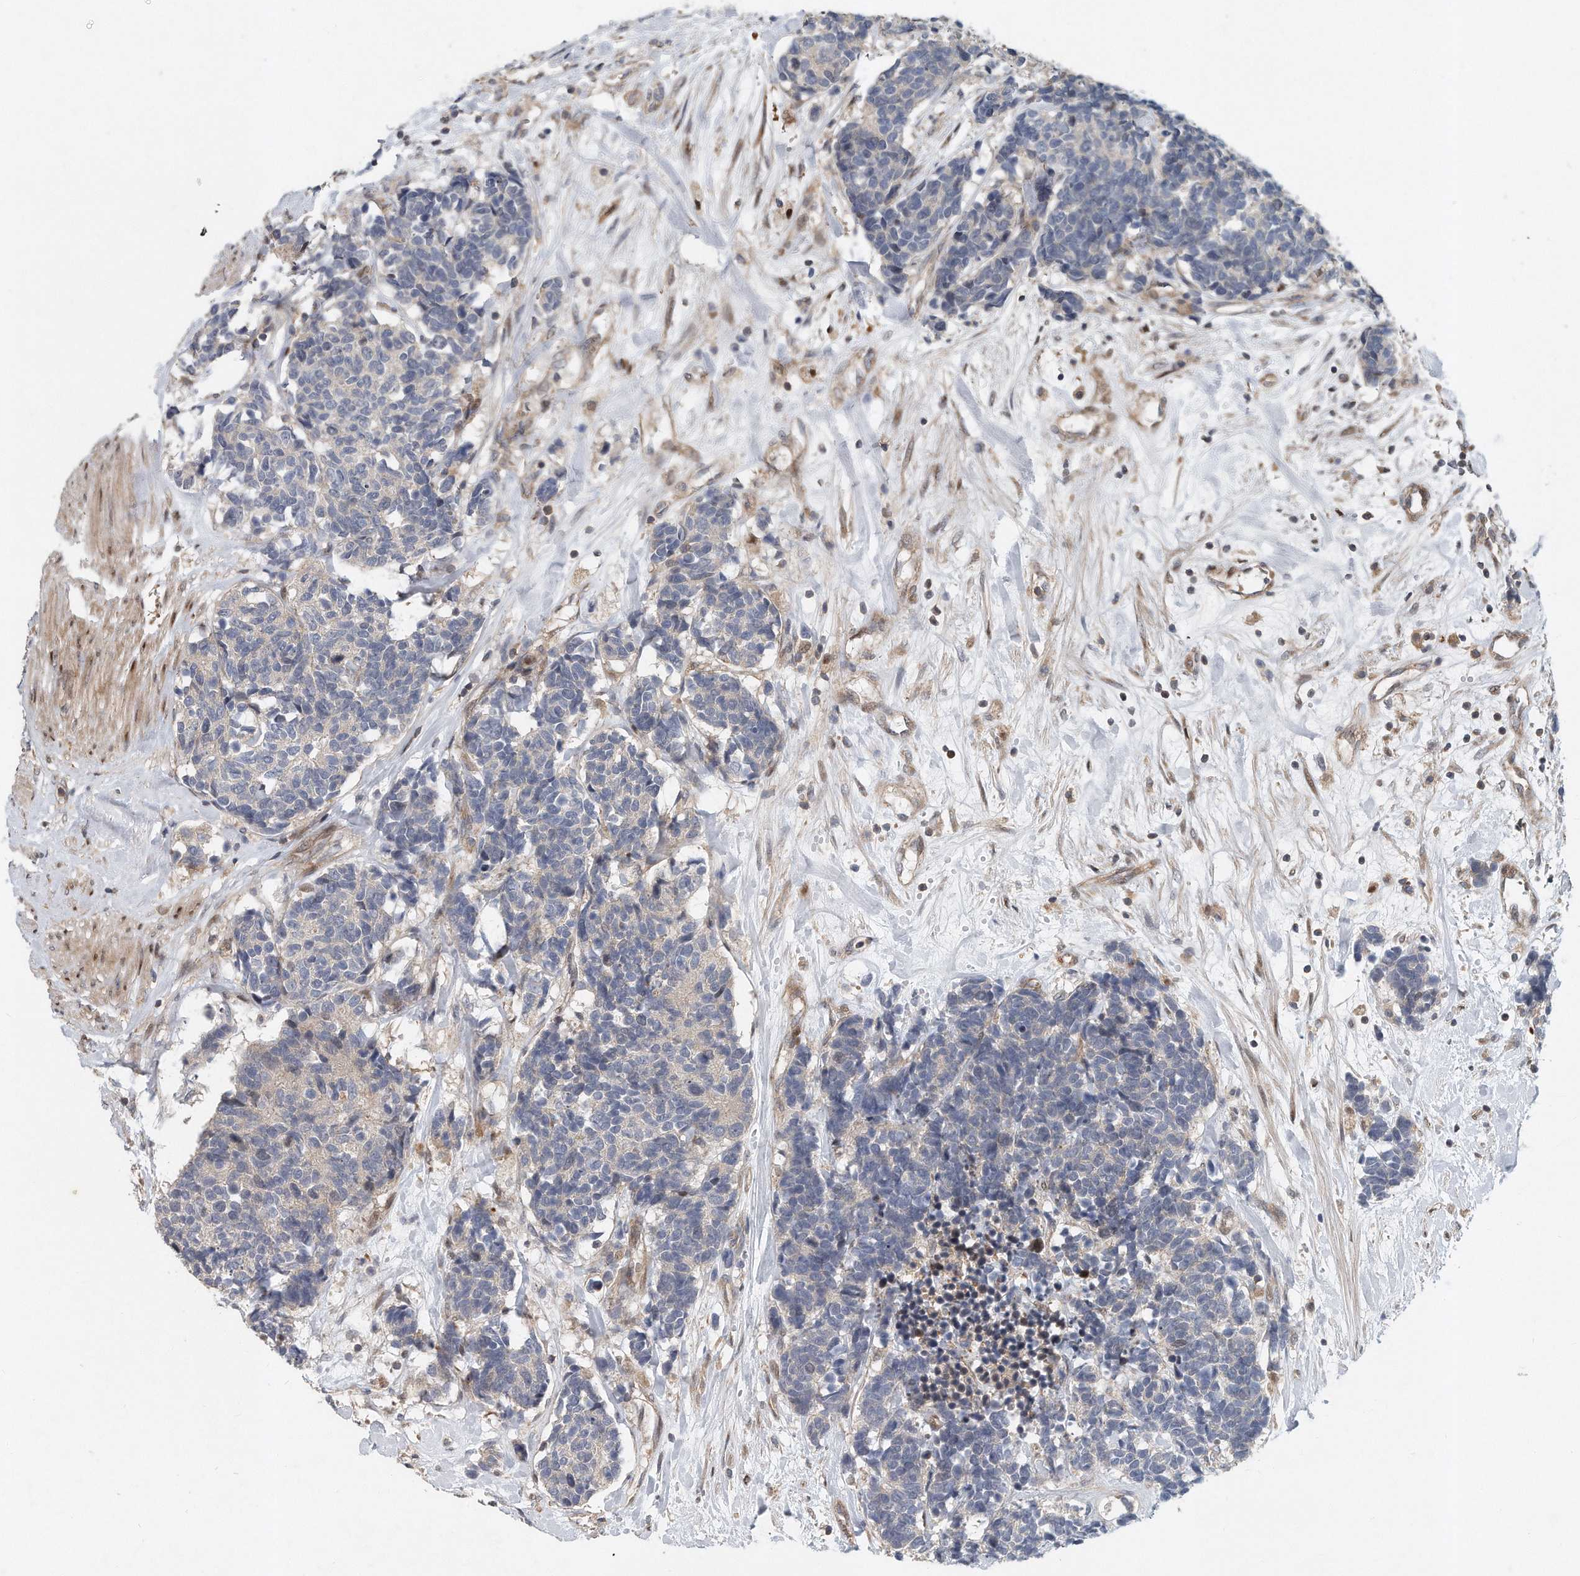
{"staining": {"intensity": "negative", "quantity": "none", "location": "none"}, "tissue": "carcinoid", "cell_type": "Tumor cells", "image_type": "cancer", "snomed": [{"axis": "morphology", "description": "Carcinoma, NOS"}, {"axis": "morphology", "description": "Carcinoid, malignant, NOS"}, {"axis": "topography", "description": "Urinary bladder"}], "caption": "This histopathology image is of carcinoma stained with immunohistochemistry (IHC) to label a protein in brown with the nuclei are counter-stained blue. There is no expression in tumor cells.", "gene": "PCDH8", "patient": {"sex": "male", "age": 57}}